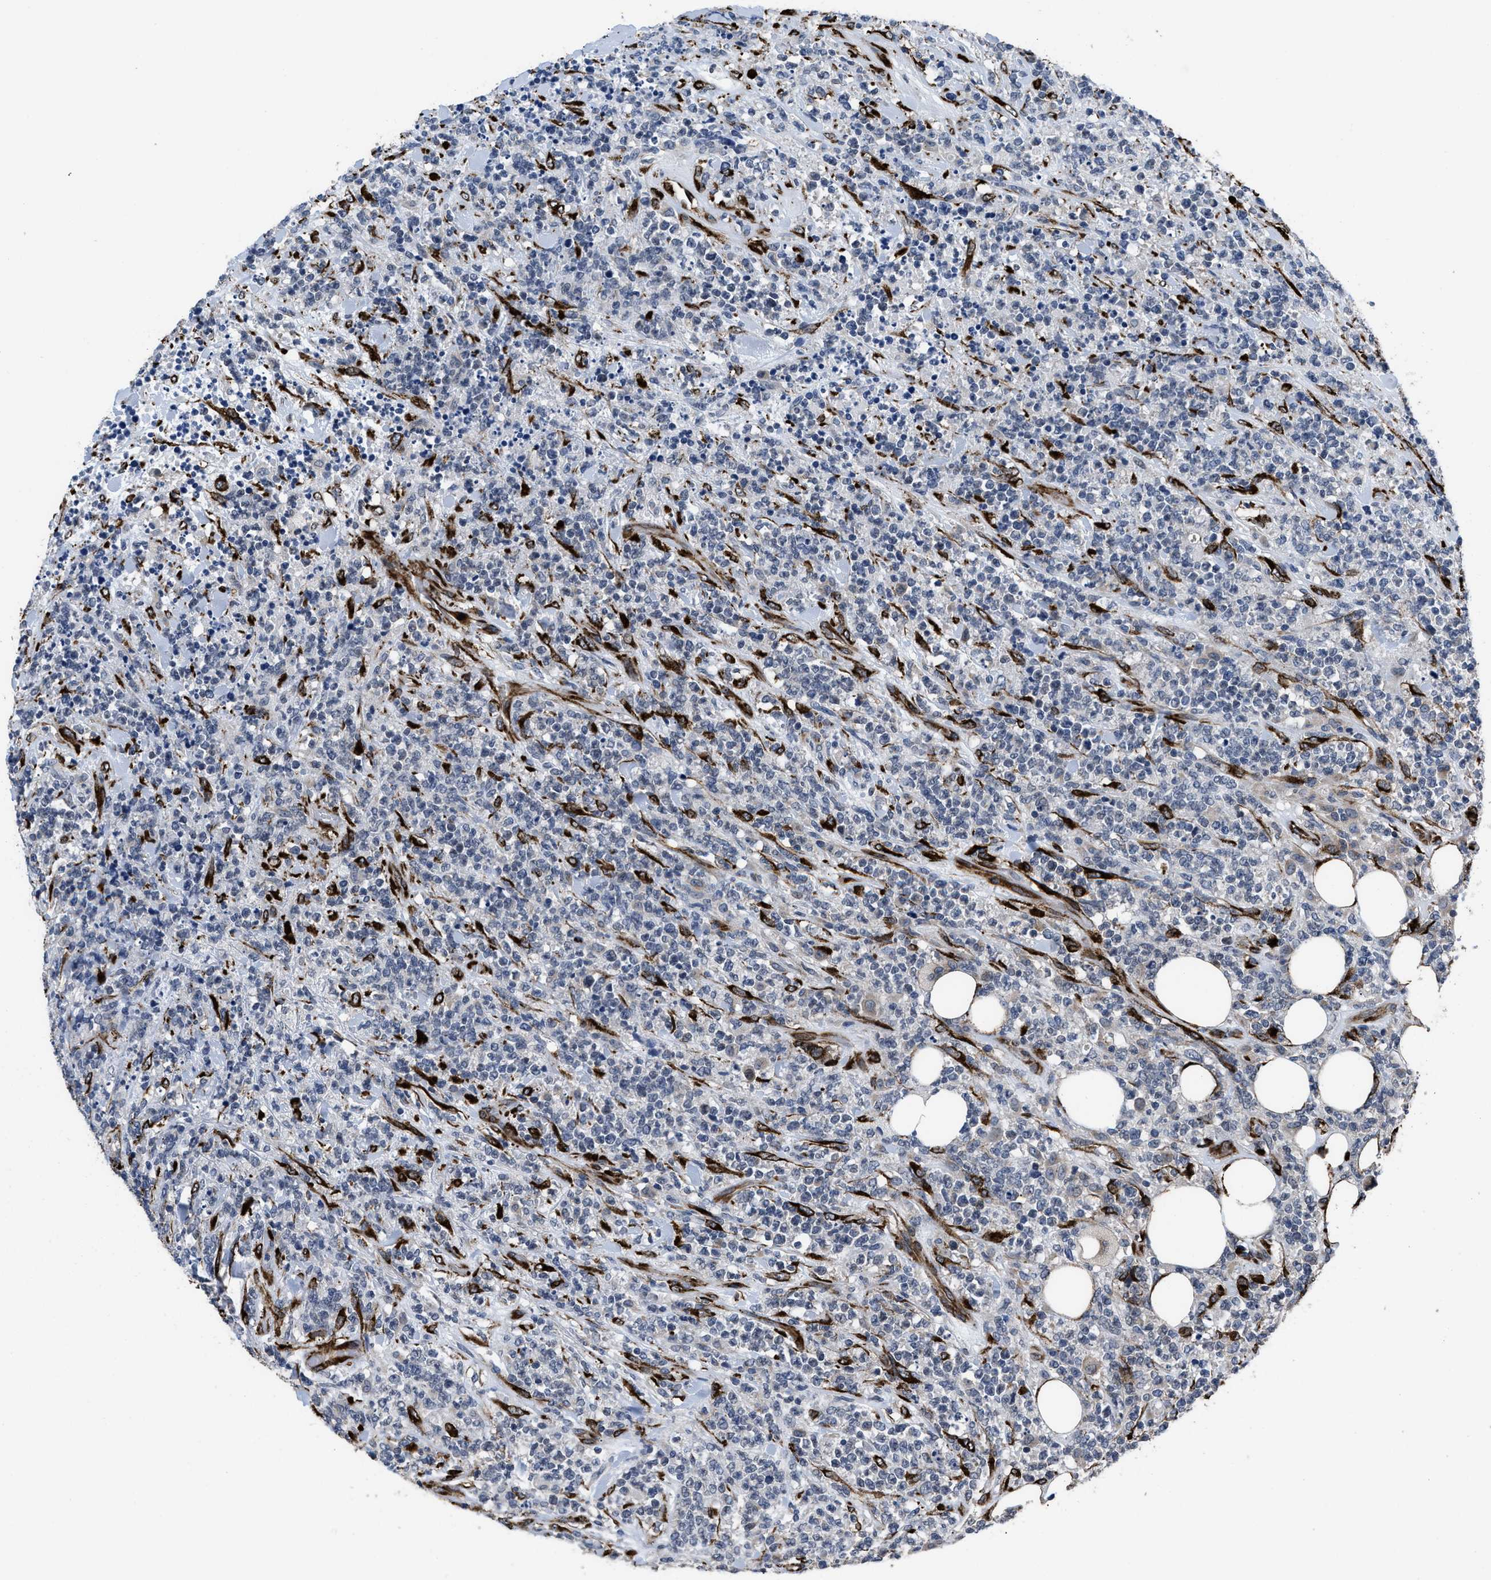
{"staining": {"intensity": "negative", "quantity": "none", "location": "none"}, "tissue": "lymphoma", "cell_type": "Tumor cells", "image_type": "cancer", "snomed": [{"axis": "morphology", "description": "Malignant lymphoma, non-Hodgkin's type, High grade"}, {"axis": "topography", "description": "Soft tissue"}], "caption": "Immunohistochemistry histopathology image of neoplastic tissue: malignant lymphoma, non-Hodgkin's type (high-grade) stained with DAB reveals no significant protein positivity in tumor cells.", "gene": "SQLE", "patient": {"sex": "male", "age": 18}}